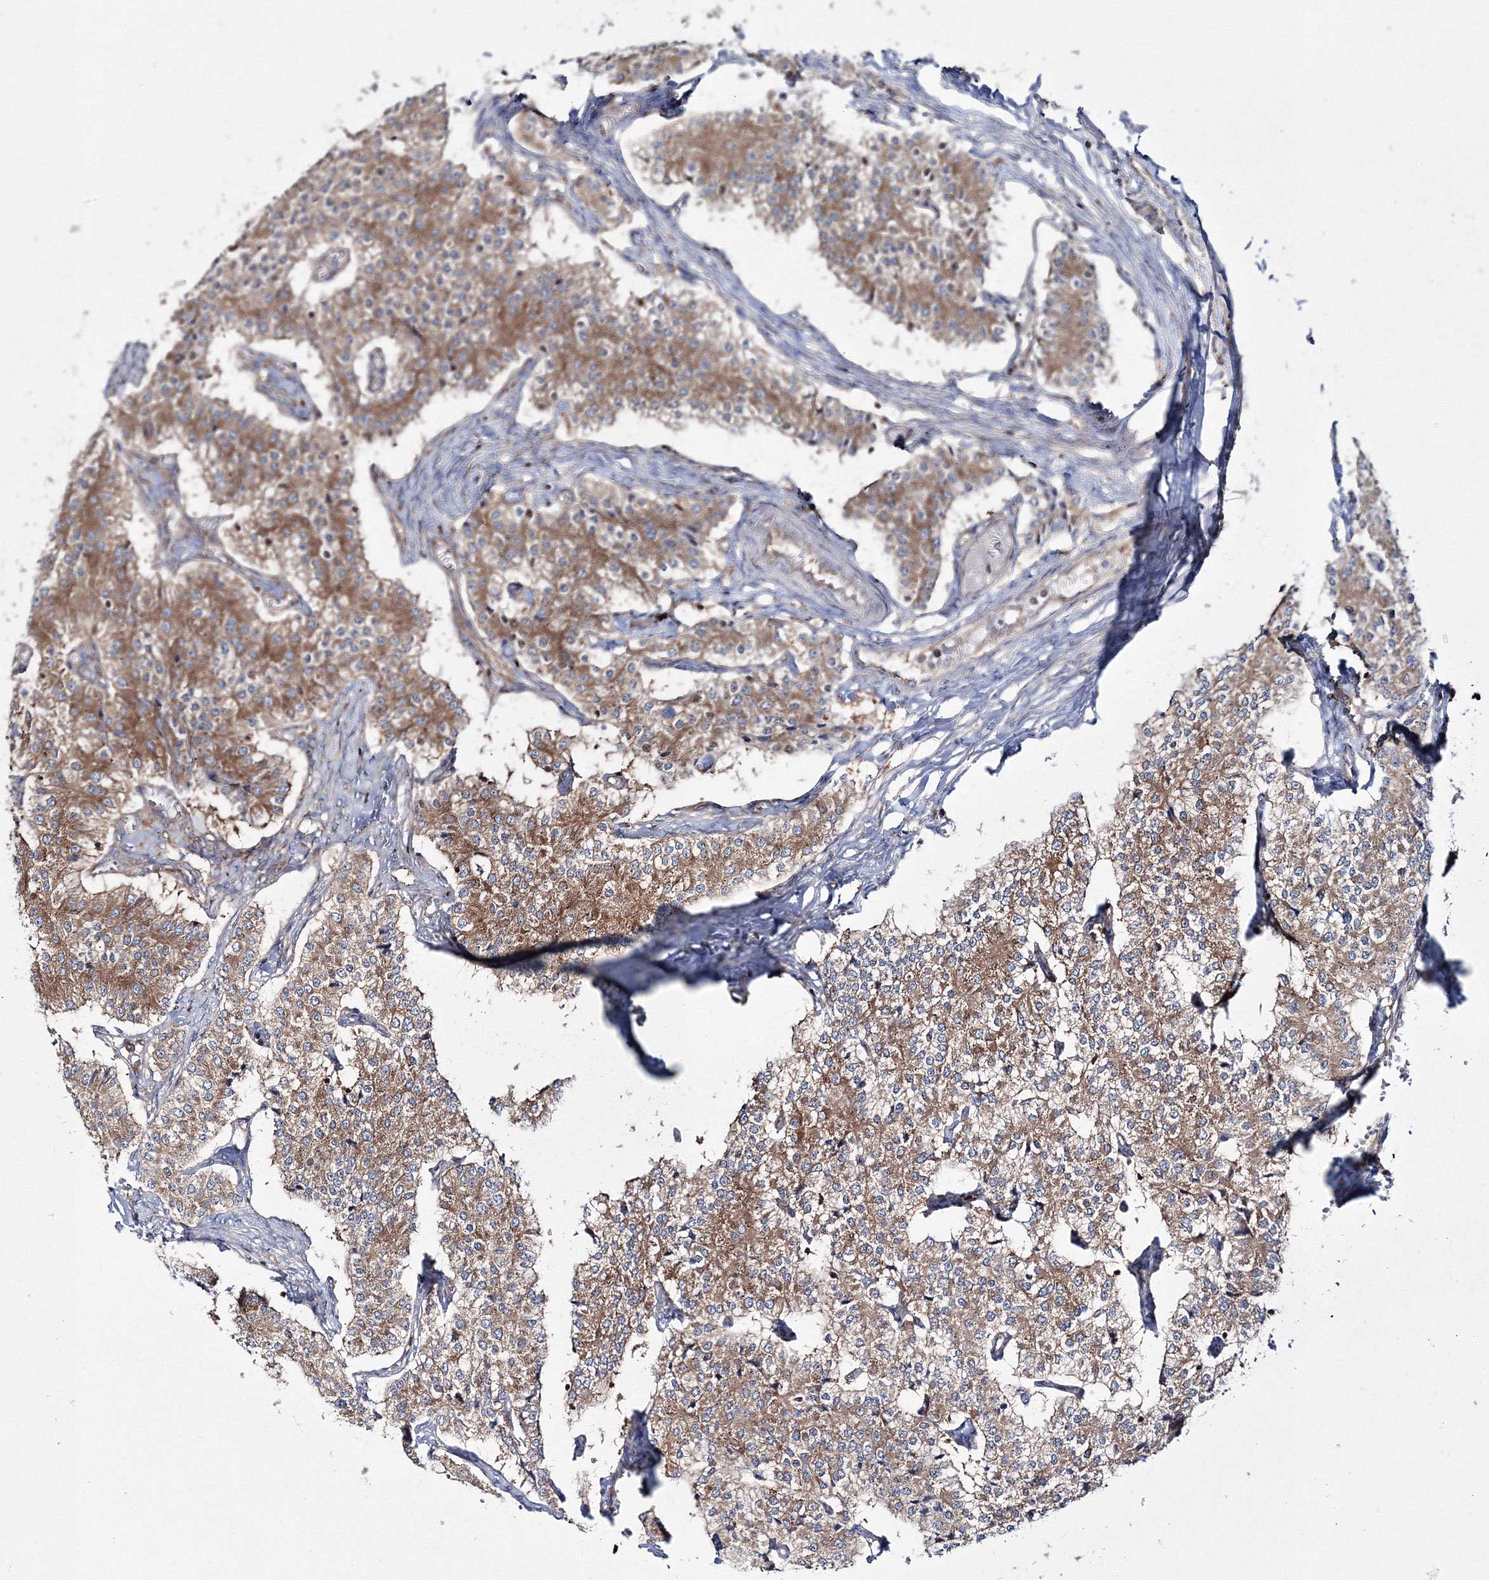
{"staining": {"intensity": "moderate", "quantity": ">75%", "location": "cytoplasmic/membranous"}, "tissue": "carcinoid", "cell_type": "Tumor cells", "image_type": "cancer", "snomed": [{"axis": "morphology", "description": "Carcinoid, malignant, NOS"}, {"axis": "topography", "description": "Colon"}], "caption": "Protein expression analysis of human carcinoid (malignant) reveals moderate cytoplasmic/membranous expression in approximately >75% of tumor cells.", "gene": "HARS1", "patient": {"sex": "female", "age": 52}}